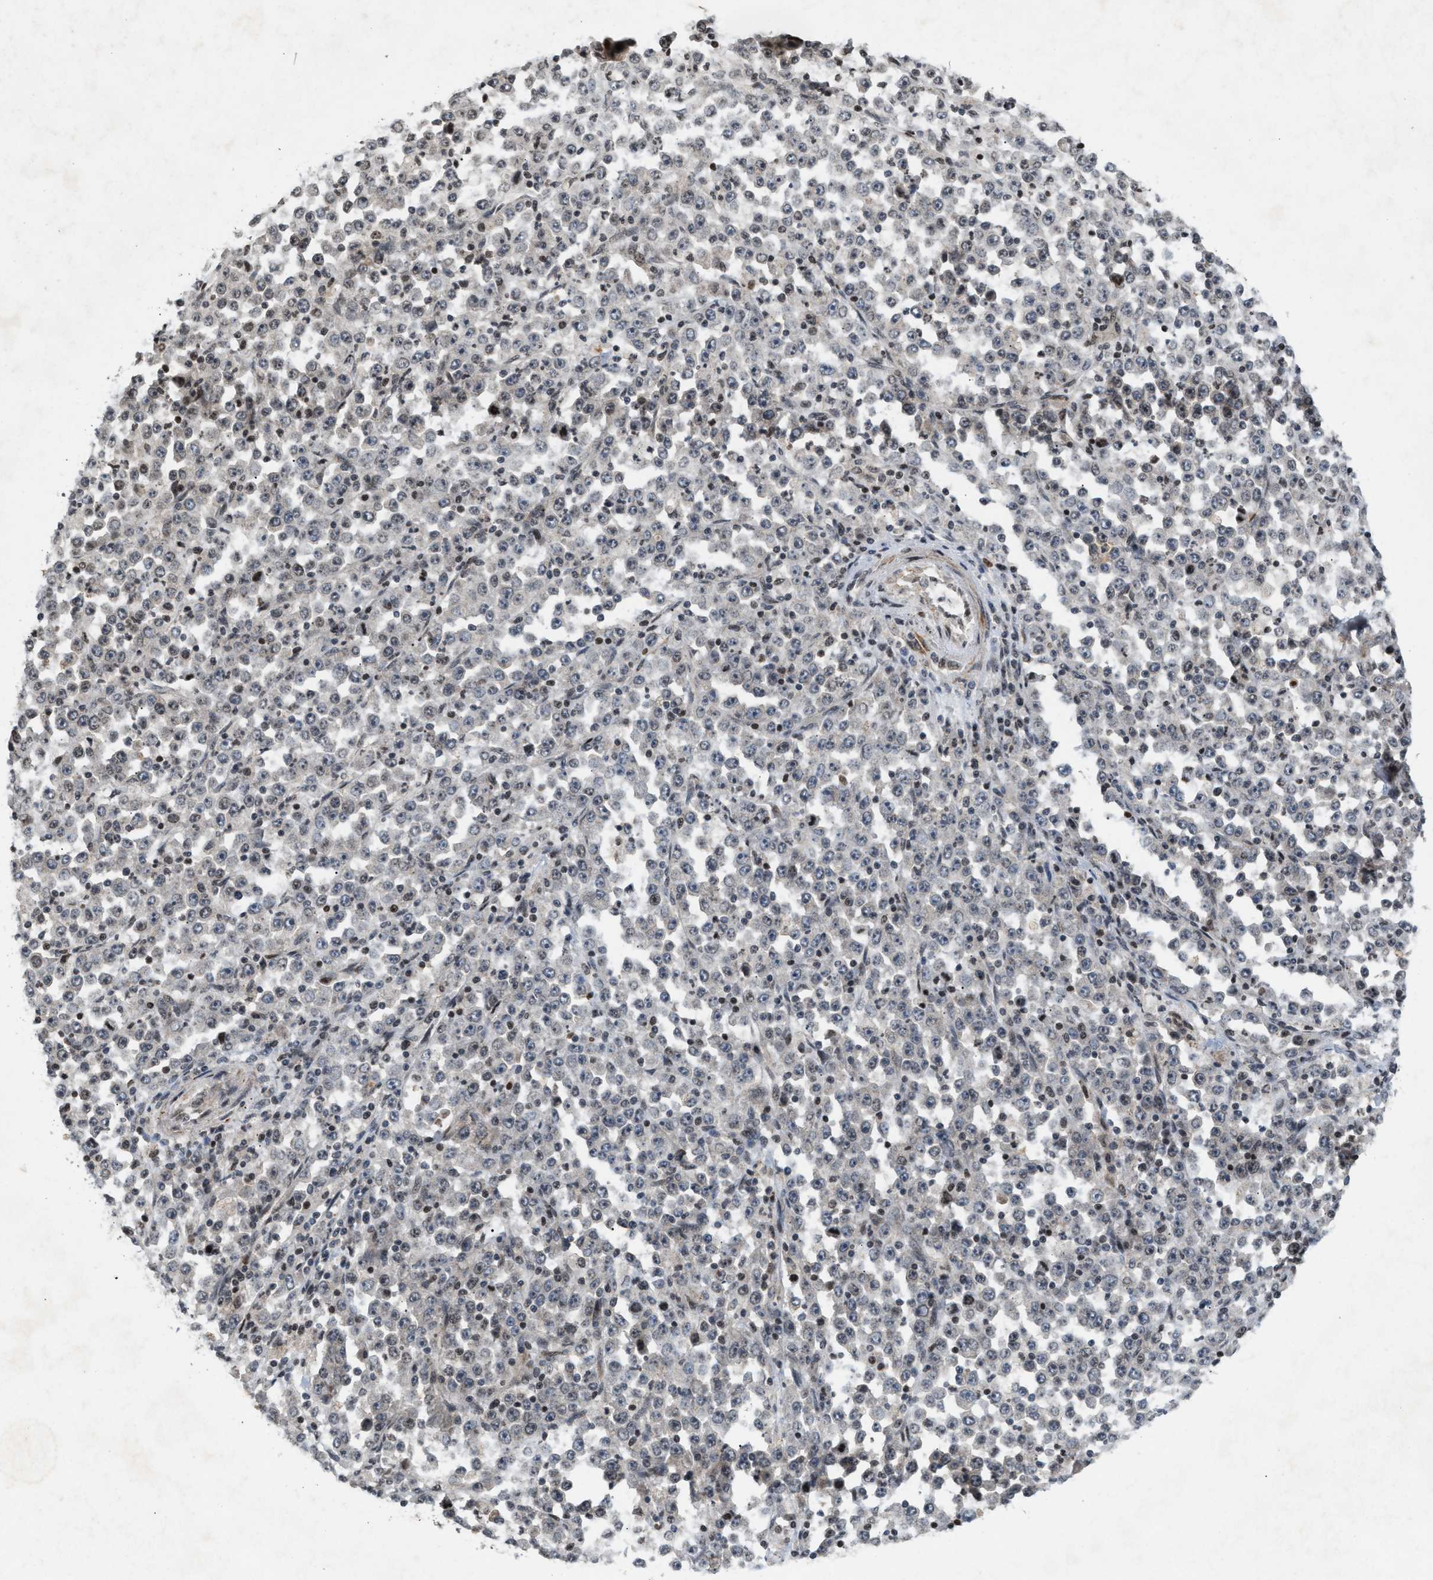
{"staining": {"intensity": "weak", "quantity": "<25%", "location": "nuclear"}, "tissue": "stomach cancer", "cell_type": "Tumor cells", "image_type": "cancer", "snomed": [{"axis": "morphology", "description": "Normal tissue, NOS"}, {"axis": "morphology", "description": "Adenocarcinoma, NOS"}, {"axis": "topography", "description": "Stomach, upper"}, {"axis": "topography", "description": "Stomach"}], "caption": "IHC of stomach cancer shows no positivity in tumor cells.", "gene": "ZPR1", "patient": {"sex": "male", "age": 59}}